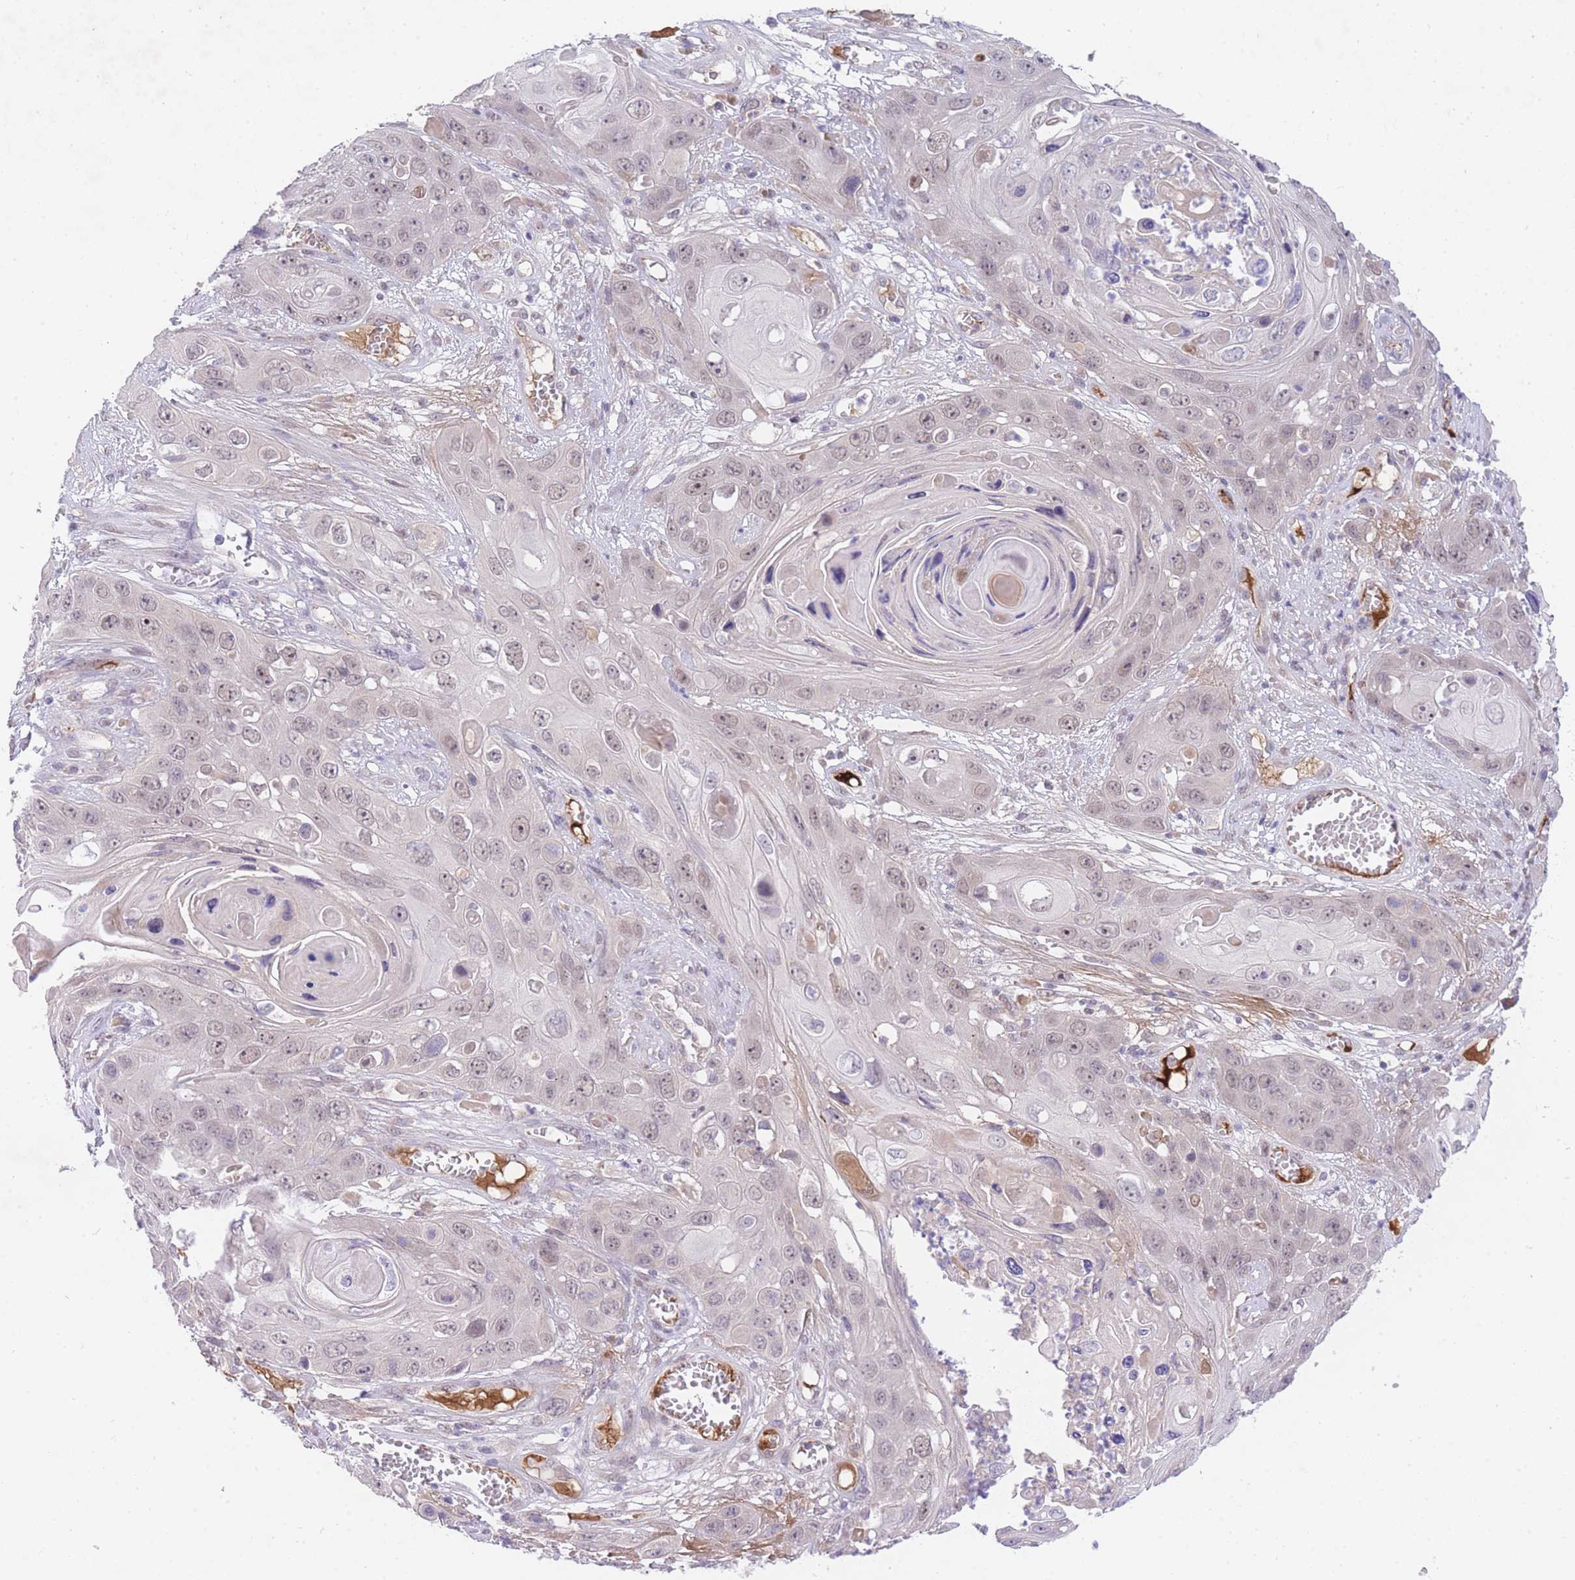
{"staining": {"intensity": "weak", "quantity": "<25%", "location": "nuclear"}, "tissue": "skin cancer", "cell_type": "Tumor cells", "image_type": "cancer", "snomed": [{"axis": "morphology", "description": "Squamous cell carcinoma, NOS"}, {"axis": "topography", "description": "Skin"}], "caption": "DAB (3,3'-diaminobenzidine) immunohistochemical staining of human squamous cell carcinoma (skin) shows no significant positivity in tumor cells. Nuclei are stained in blue.", "gene": "SLC25A33", "patient": {"sex": "male", "age": 55}}